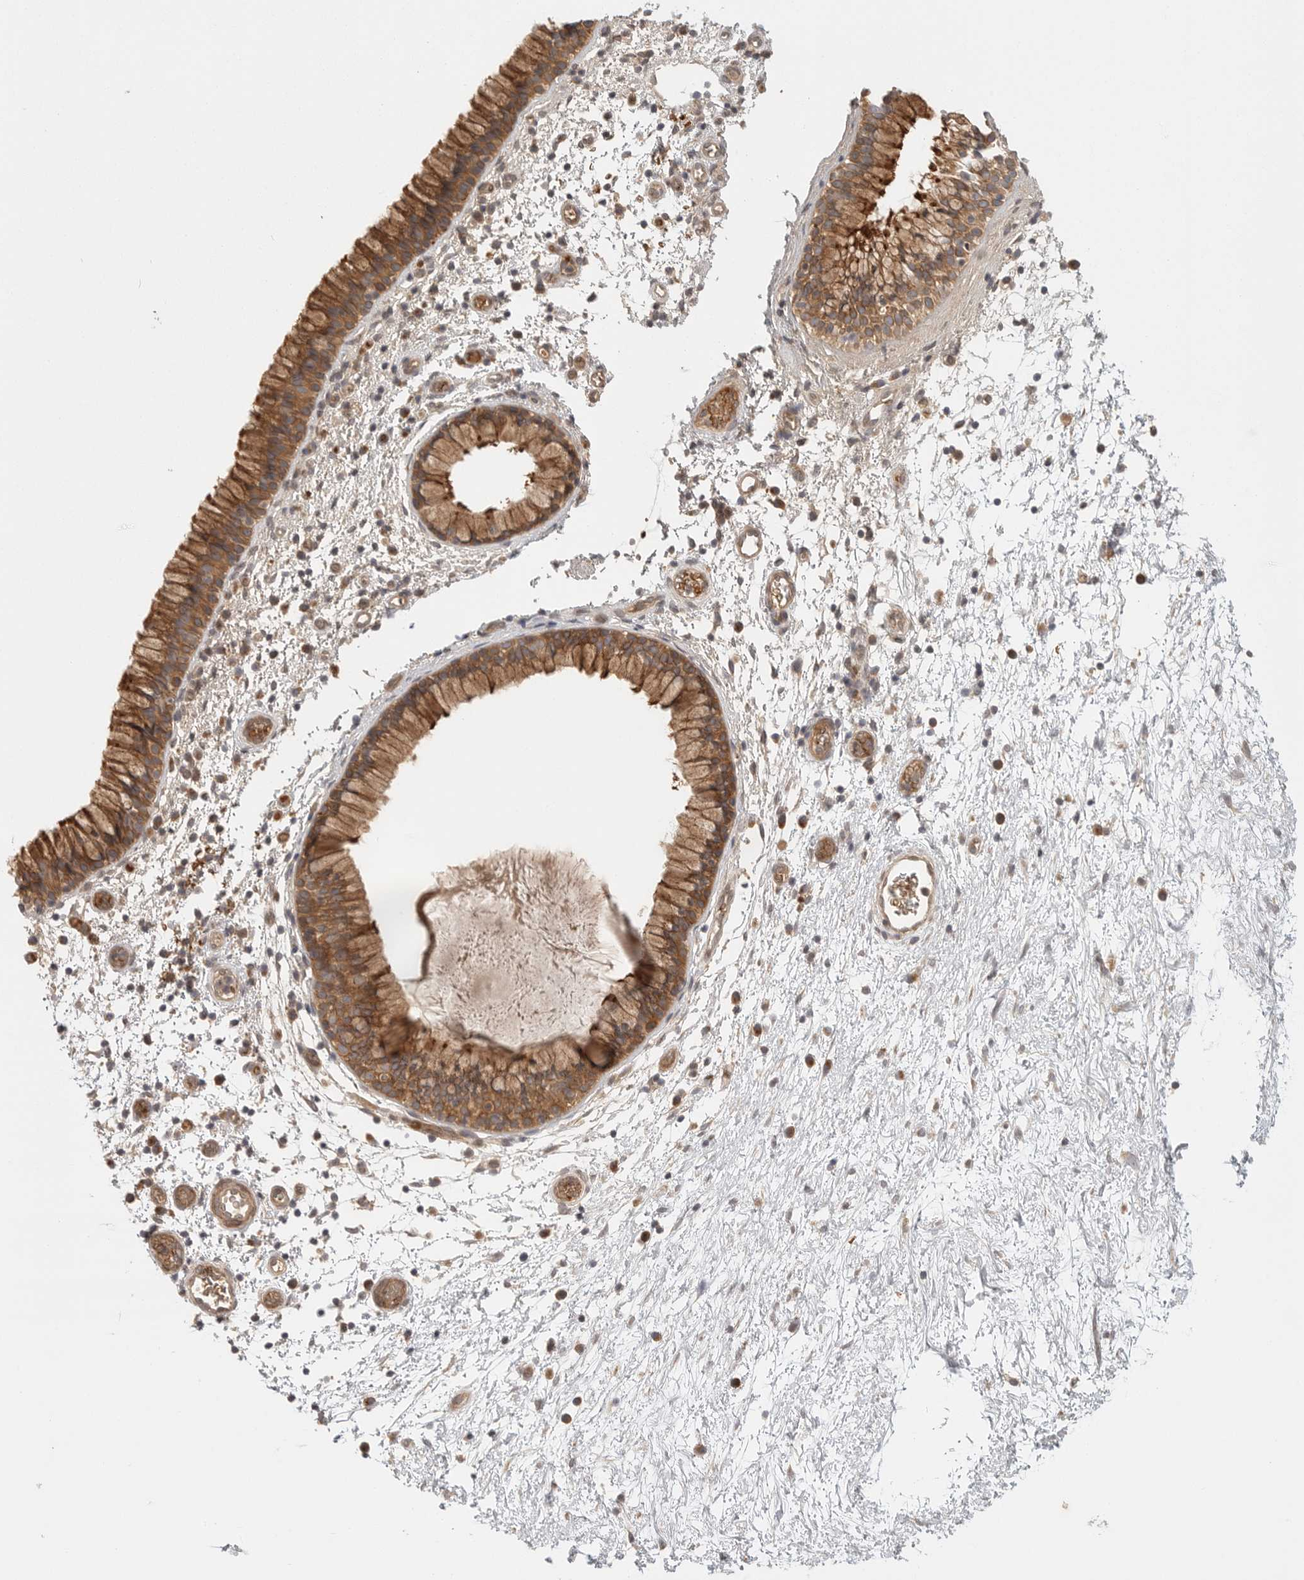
{"staining": {"intensity": "strong", "quantity": ">75%", "location": "cytoplasmic/membranous"}, "tissue": "nasopharynx", "cell_type": "Respiratory epithelial cells", "image_type": "normal", "snomed": [{"axis": "morphology", "description": "Normal tissue, NOS"}, {"axis": "morphology", "description": "Inflammation, NOS"}, {"axis": "topography", "description": "Nasopharynx"}], "caption": "Immunohistochemistry (IHC) micrograph of benign nasopharynx: nasopharynx stained using immunohistochemistry (IHC) exhibits high levels of strong protein expression localized specifically in the cytoplasmic/membranous of respiratory epithelial cells, appearing as a cytoplasmic/membranous brown color.", "gene": "CCPG1", "patient": {"sex": "male", "age": 48}}